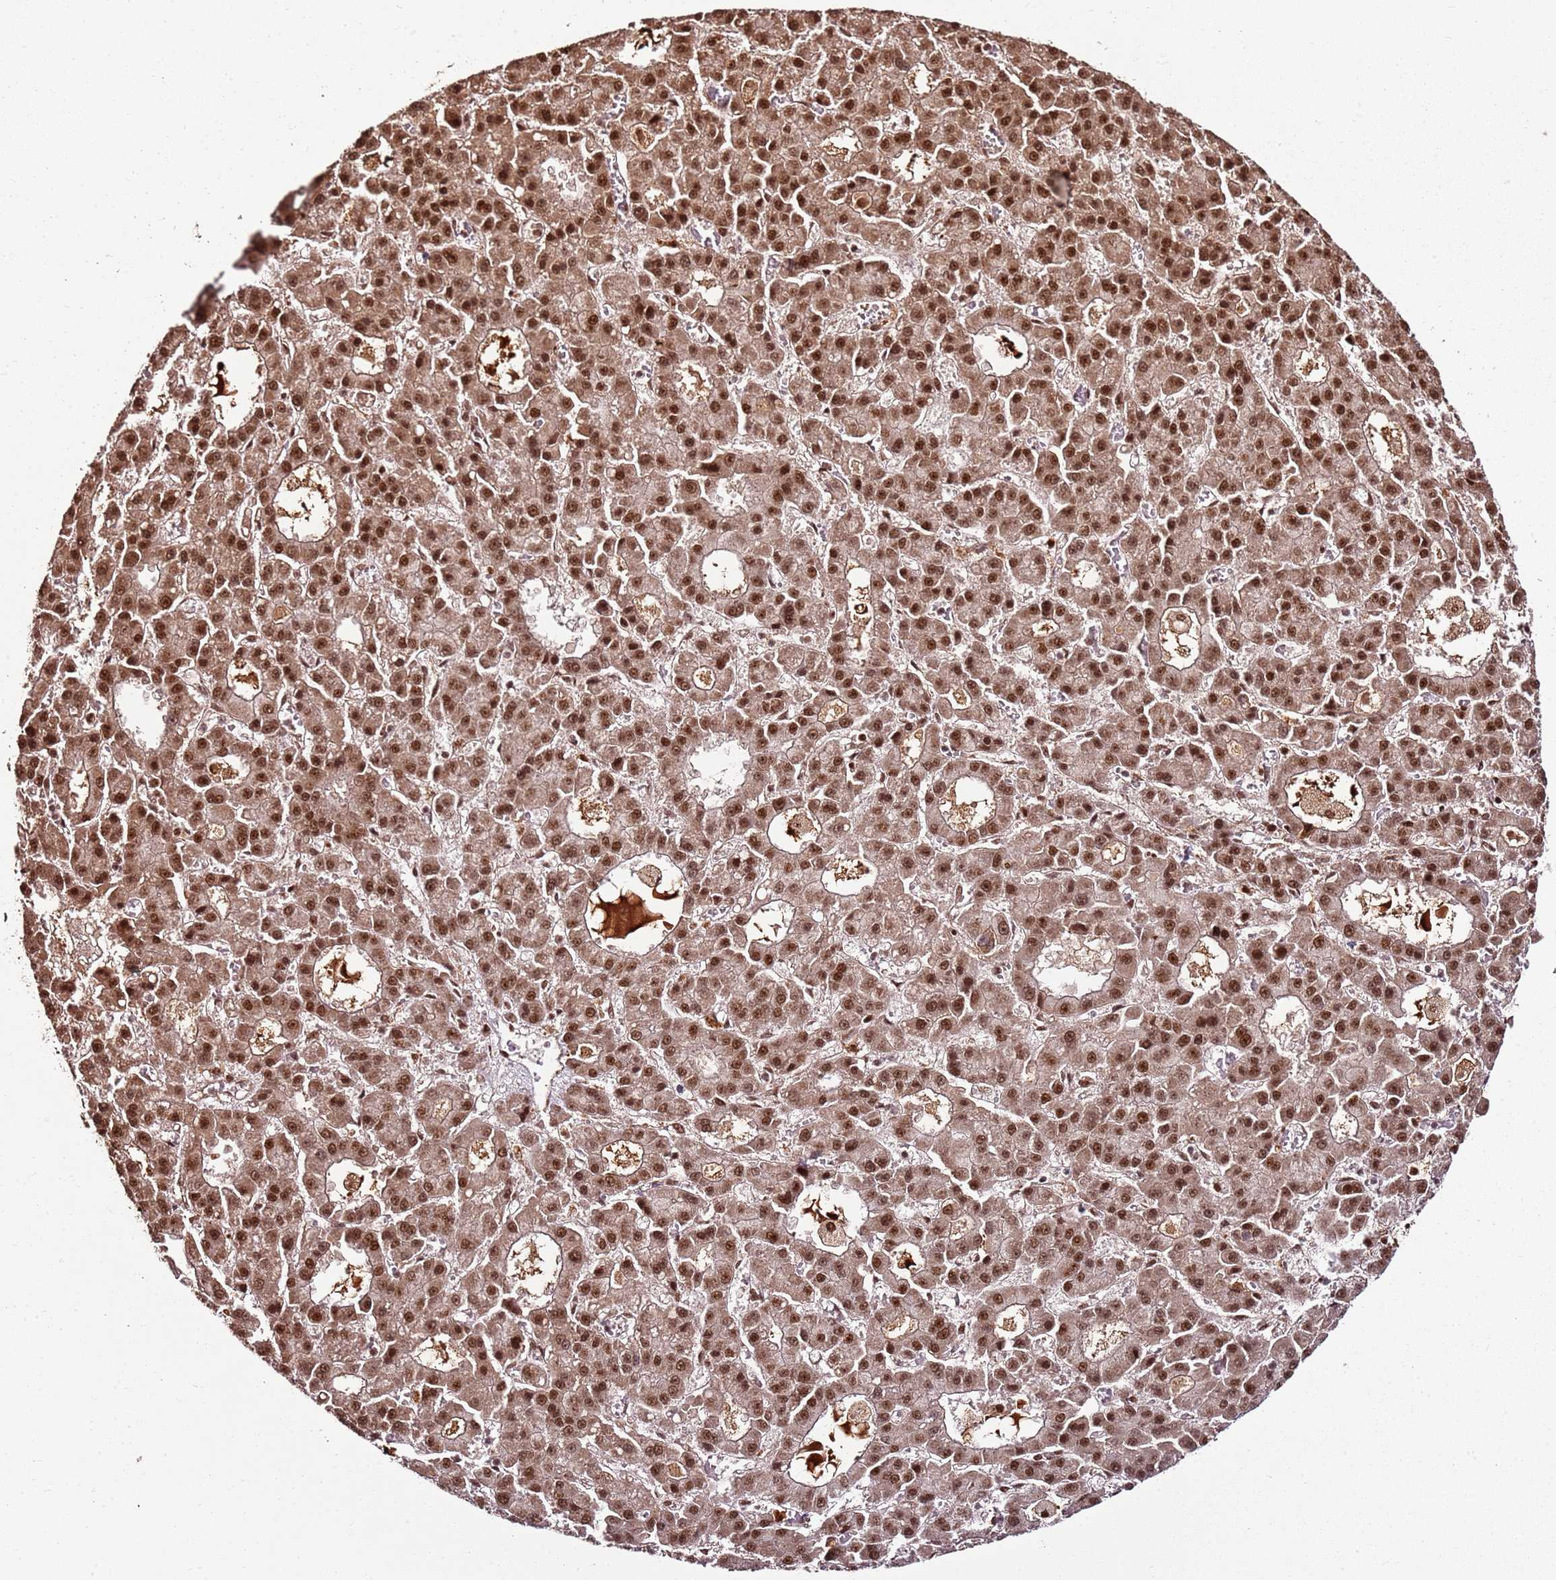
{"staining": {"intensity": "strong", "quantity": ">75%", "location": "nuclear"}, "tissue": "liver cancer", "cell_type": "Tumor cells", "image_type": "cancer", "snomed": [{"axis": "morphology", "description": "Carcinoma, Hepatocellular, NOS"}, {"axis": "topography", "description": "Liver"}], "caption": "The photomicrograph shows immunohistochemical staining of hepatocellular carcinoma (liver). There is strong nuclear expression is seen in approximately >75% of tumor cells. (brown staining indicates protein expression, while blue staining denotes nuclei).", "gene": "XRN2", "patient": {"sex": "male", "age": 70}}